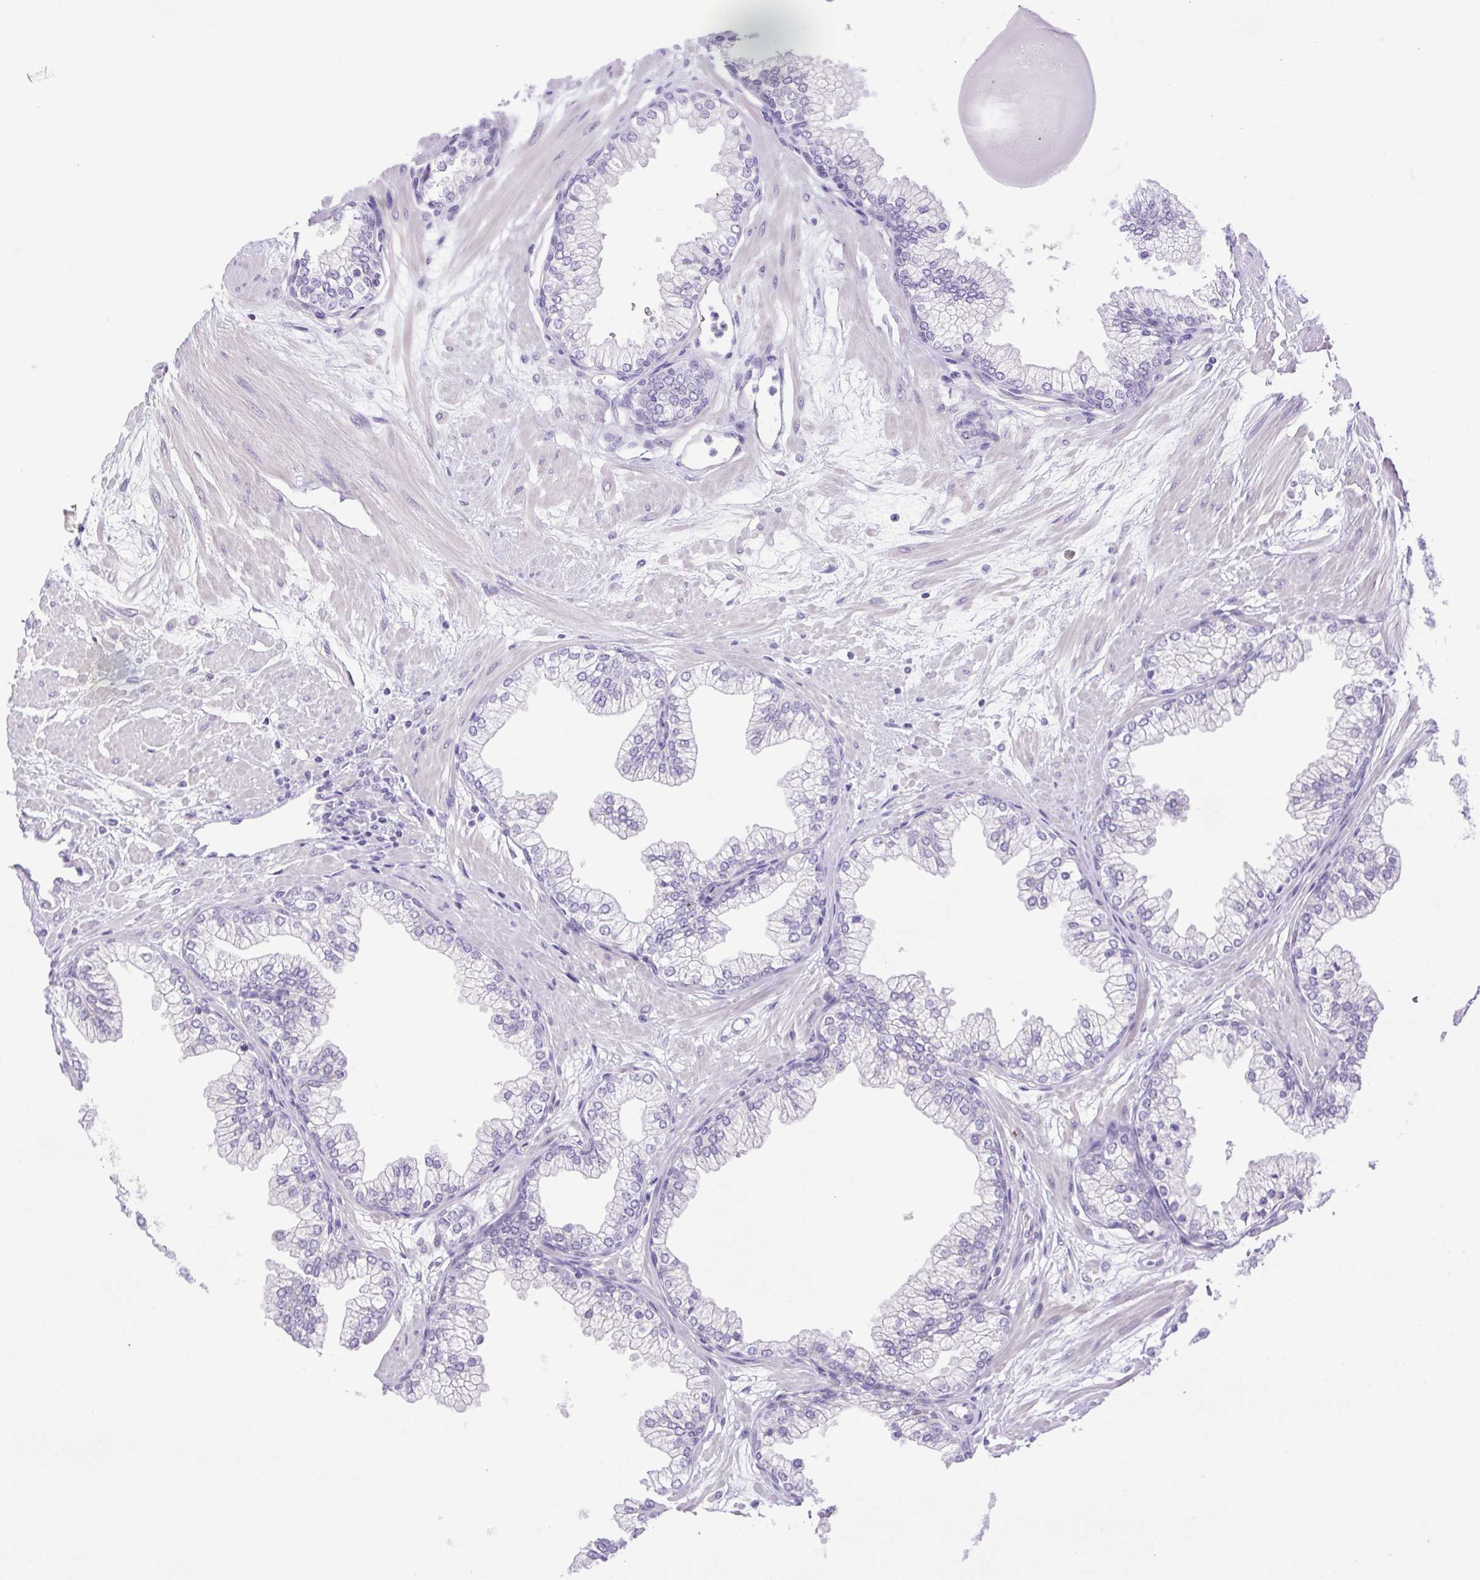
{"staining": {"intensity": "negative", "quantity": "none", "location": "none"}, "tissue": "prostate", "cell_type": "Glandular cells", "image_type": "normal", "snomed": [{"axis": "morphology", "description": "Normal tissue, NOS"}, {"axis": "topography", "description": "Prostate"}, {"axis": "topography", "description": "Peripheral nerve tissue"}], "caption": "High power microscopy image of an IHC histopathology image of benign prostate, revealing no significant positivity in glandular cells.", "gene": "CDSN", "patient": {"sex": "male", "age": 61}}